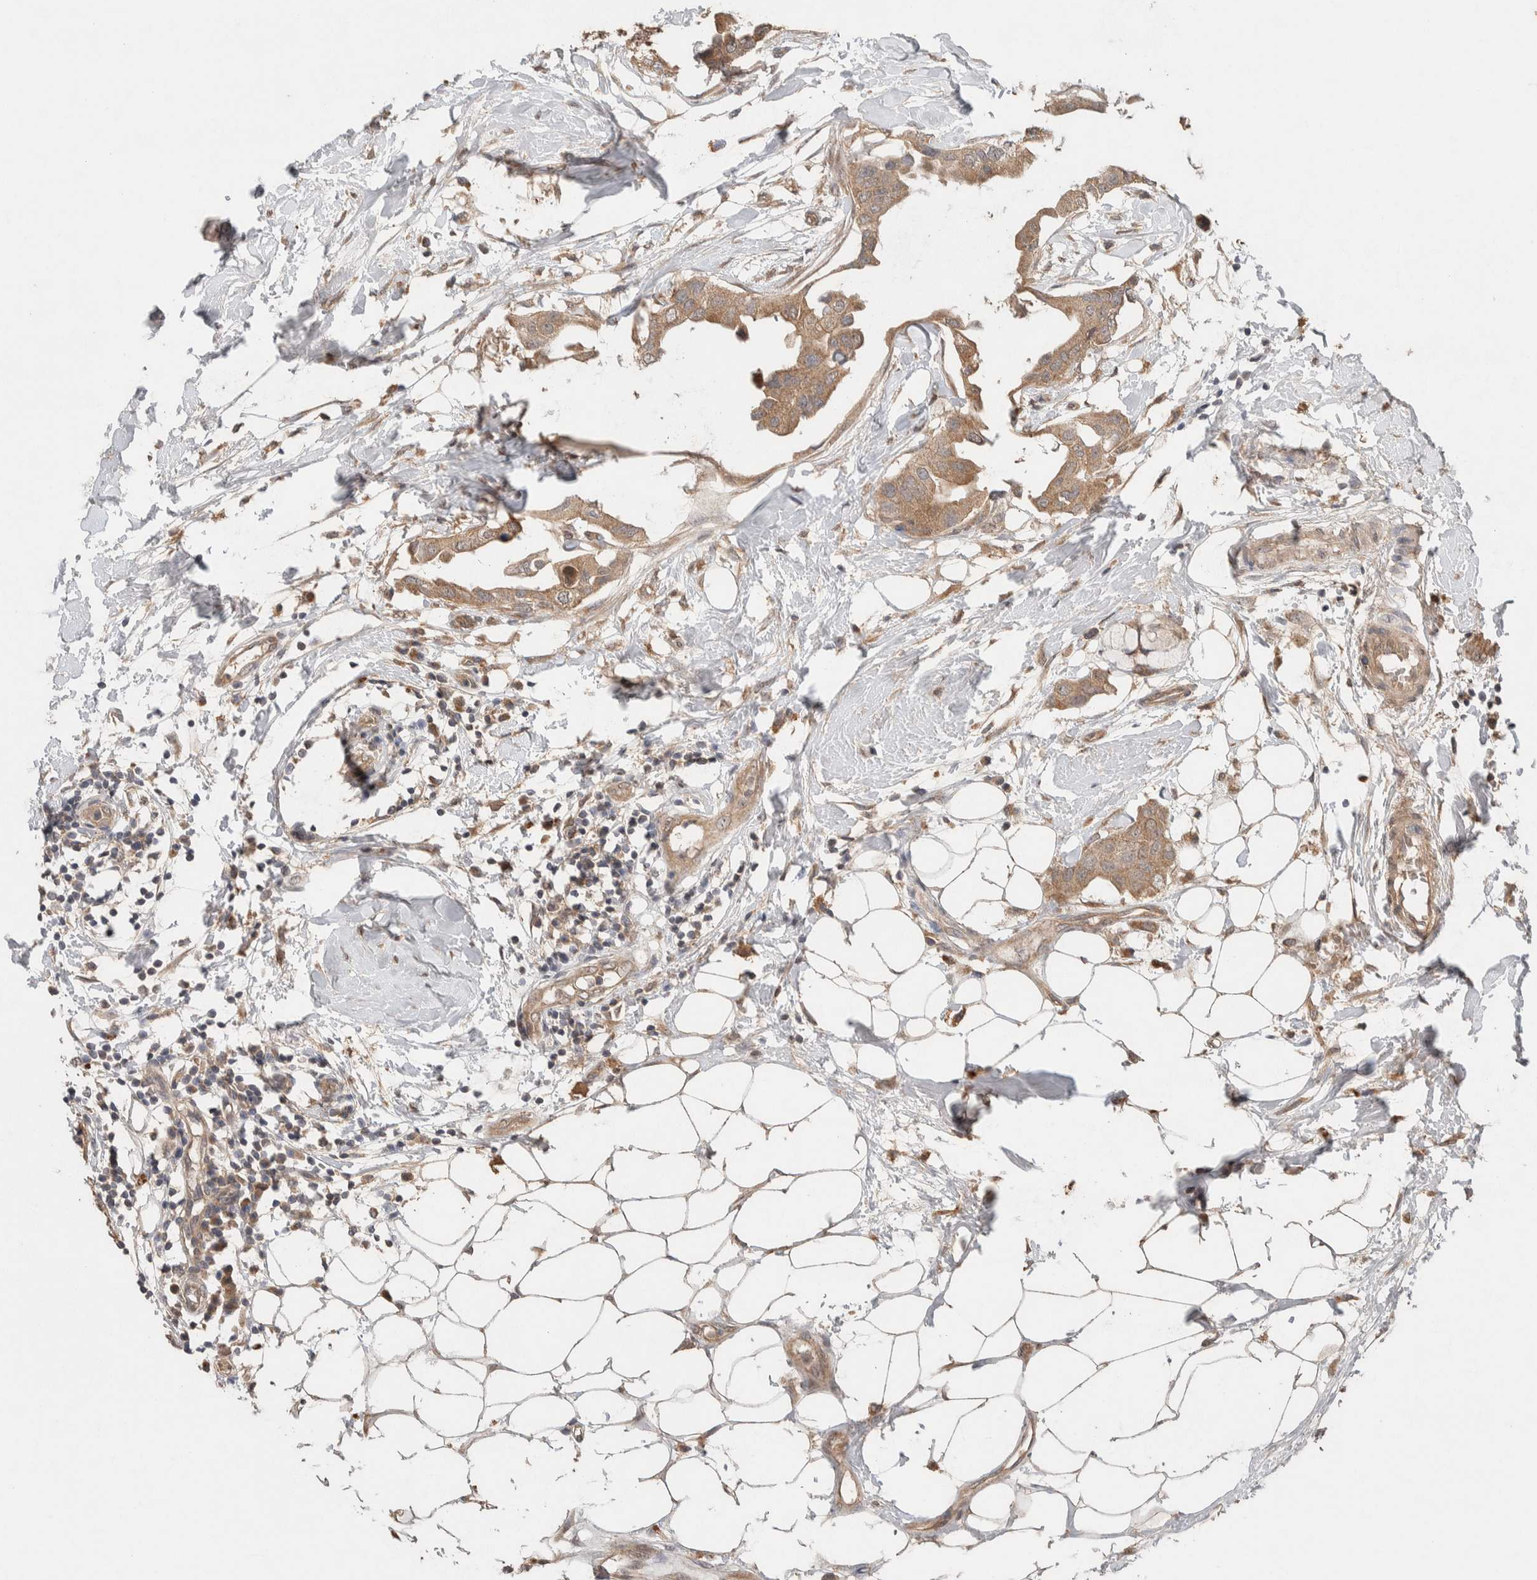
{"staining": {"intensity": "moderate", "quantity": ">75%", "location": "cytoplasmic/membranous"}, "tissue": "breast cancer", "cell_type": "Tumor cells", "image_type": "cancer", "snomed": [{"axis": "morphology", "description": "Duct carcinoma"}, {"axis": "topography", "description": "Breast"}], "caption": "Moderate cytoplasmic/membranous positivity is present in approximately >75% of tumor cells in breast intraductal carcinoma. Using DAB (3,3'-diaminobenzidine) (brown) and hematoxylin (blue) stains, captured at high magnification using brightfield microscopy.", "gene": "KCNJ5", "patient": {"sex": "female", "age": 40}}